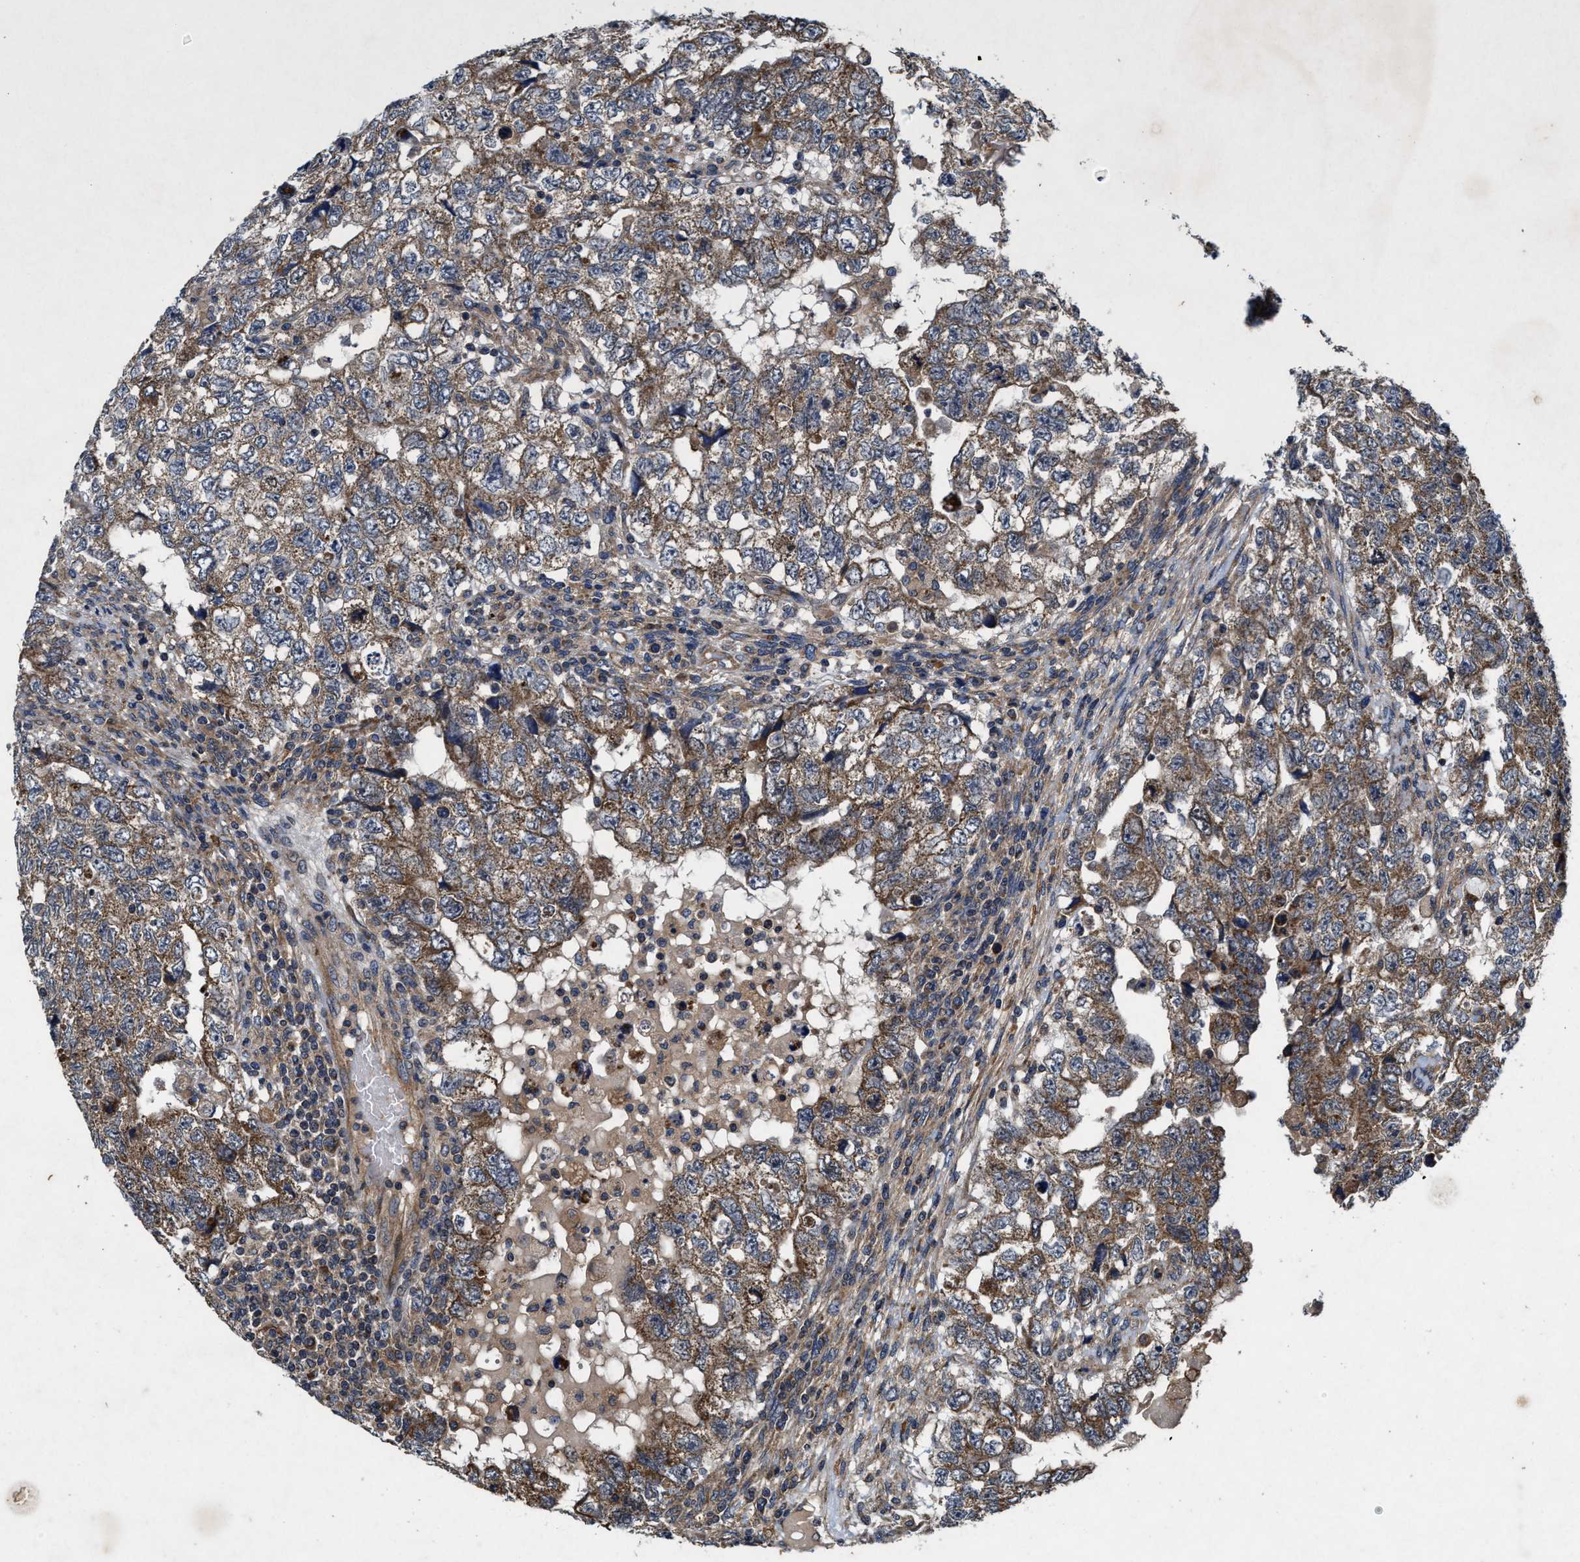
{"staining": {"intensity": "moderate", "quantity": ">75%", "location": "cytoplasmic/membranous"}, "tissue": "testis cancer", "cell_type": "Tumor cells", "image_type": "cancer", "snomed": [{"axis": "morphology", "description": "Carcinoma, Embryonal, NOS"}, {"axis": "topography", "description": "Testis"}], "caption": "Embryonal carcinoma (testis) stained with a protein marker exhibits moderate staining in tumor cells.", "gene": "EFNA4", "patient": {"sex": "male", "age": 36}}